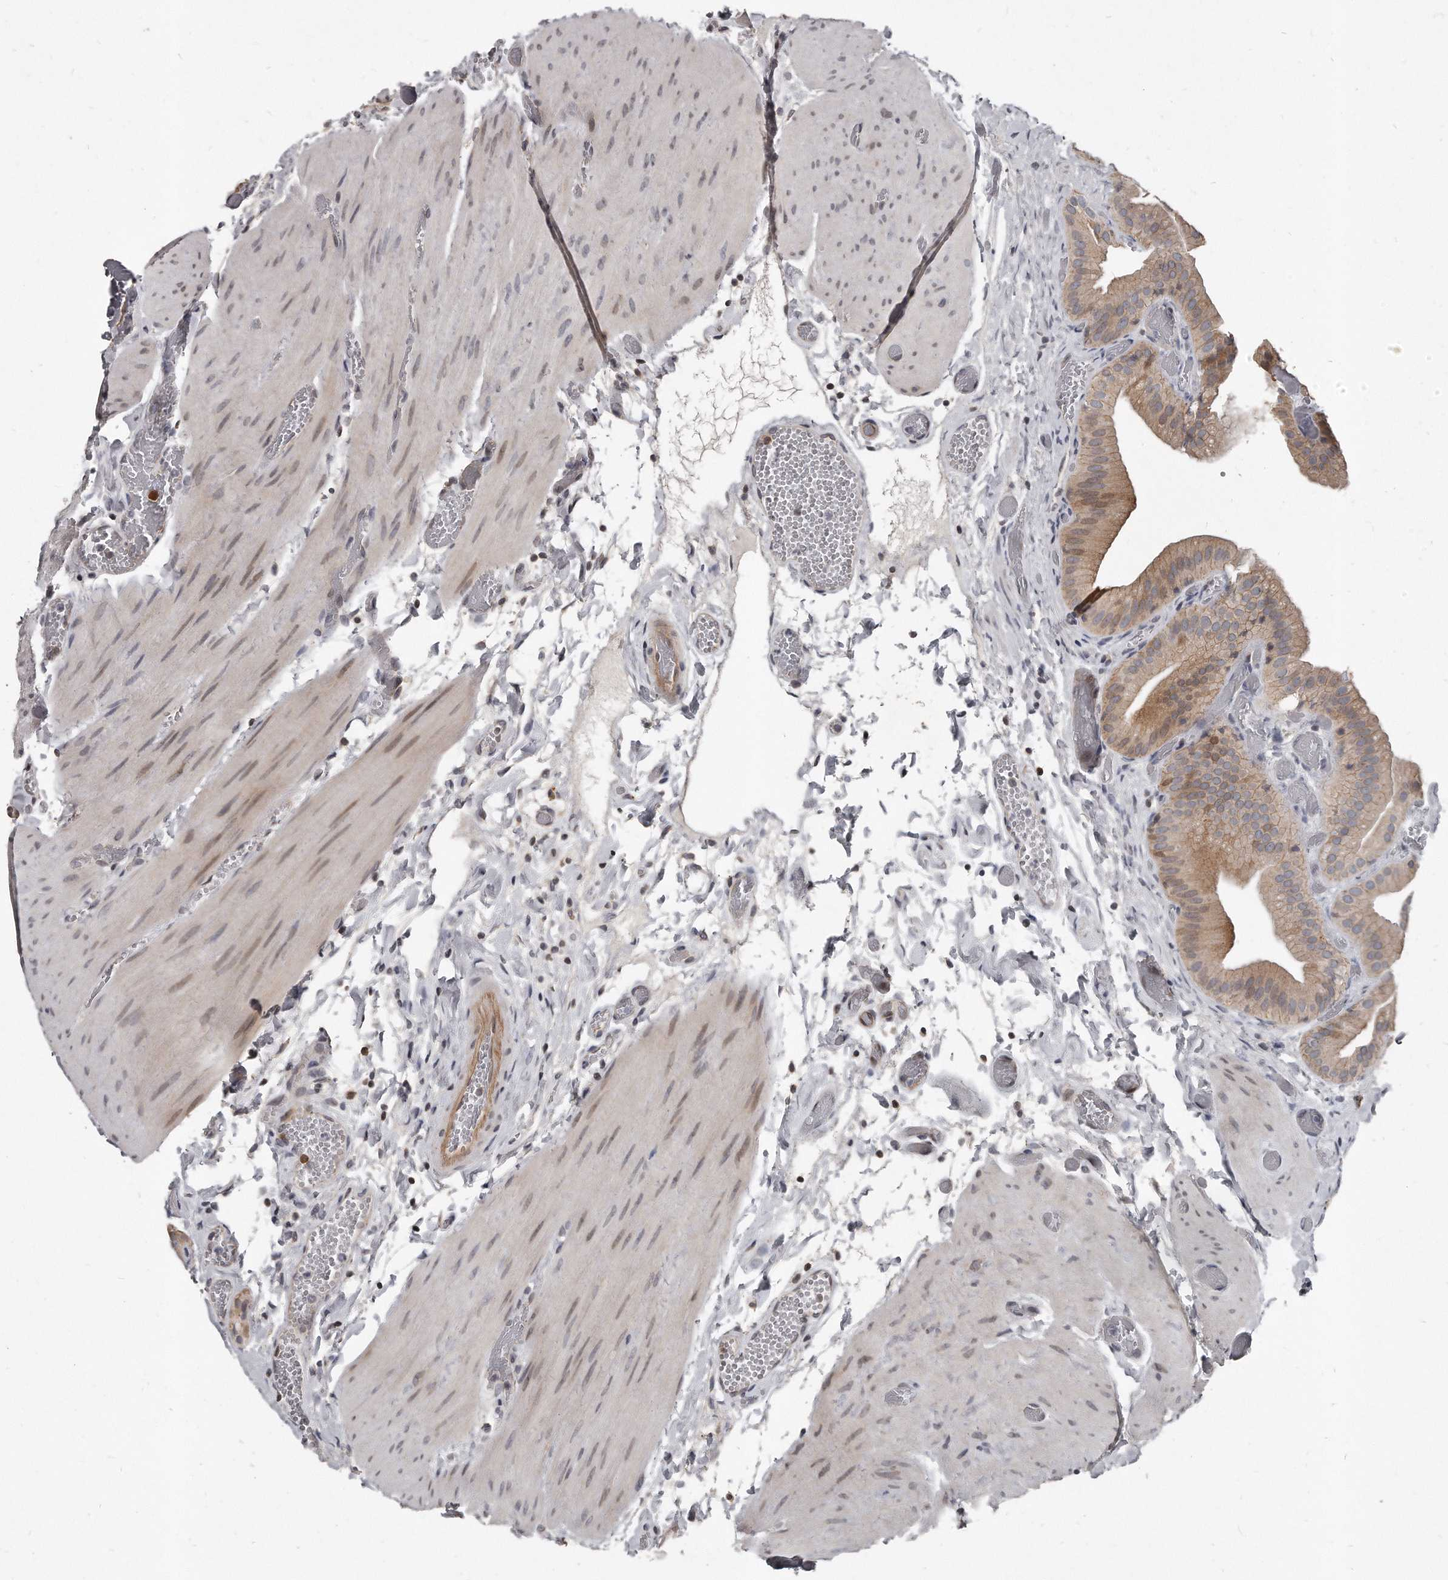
{"staining": {"intensity": "weak", "quantity": ">75%", "location": "cytoplasmic/membranous"}, "tissue": "gallbladder", "cell_type": "Glandular cells", "image_type": "normal", "snomed": [{"axis": "morphology", "description": "Normal tissue, NOS"}, {"axis": "topography", "description": "Gallbladder"}], "caption": "Immunohistochemical staining of normal human gallbladder displays >75% levels of weak cytoplasmic/membranous protein staining in about >75% of glandular cells.", "gene": "GCH1", "patient": {"sex": "female", "age": 64}}